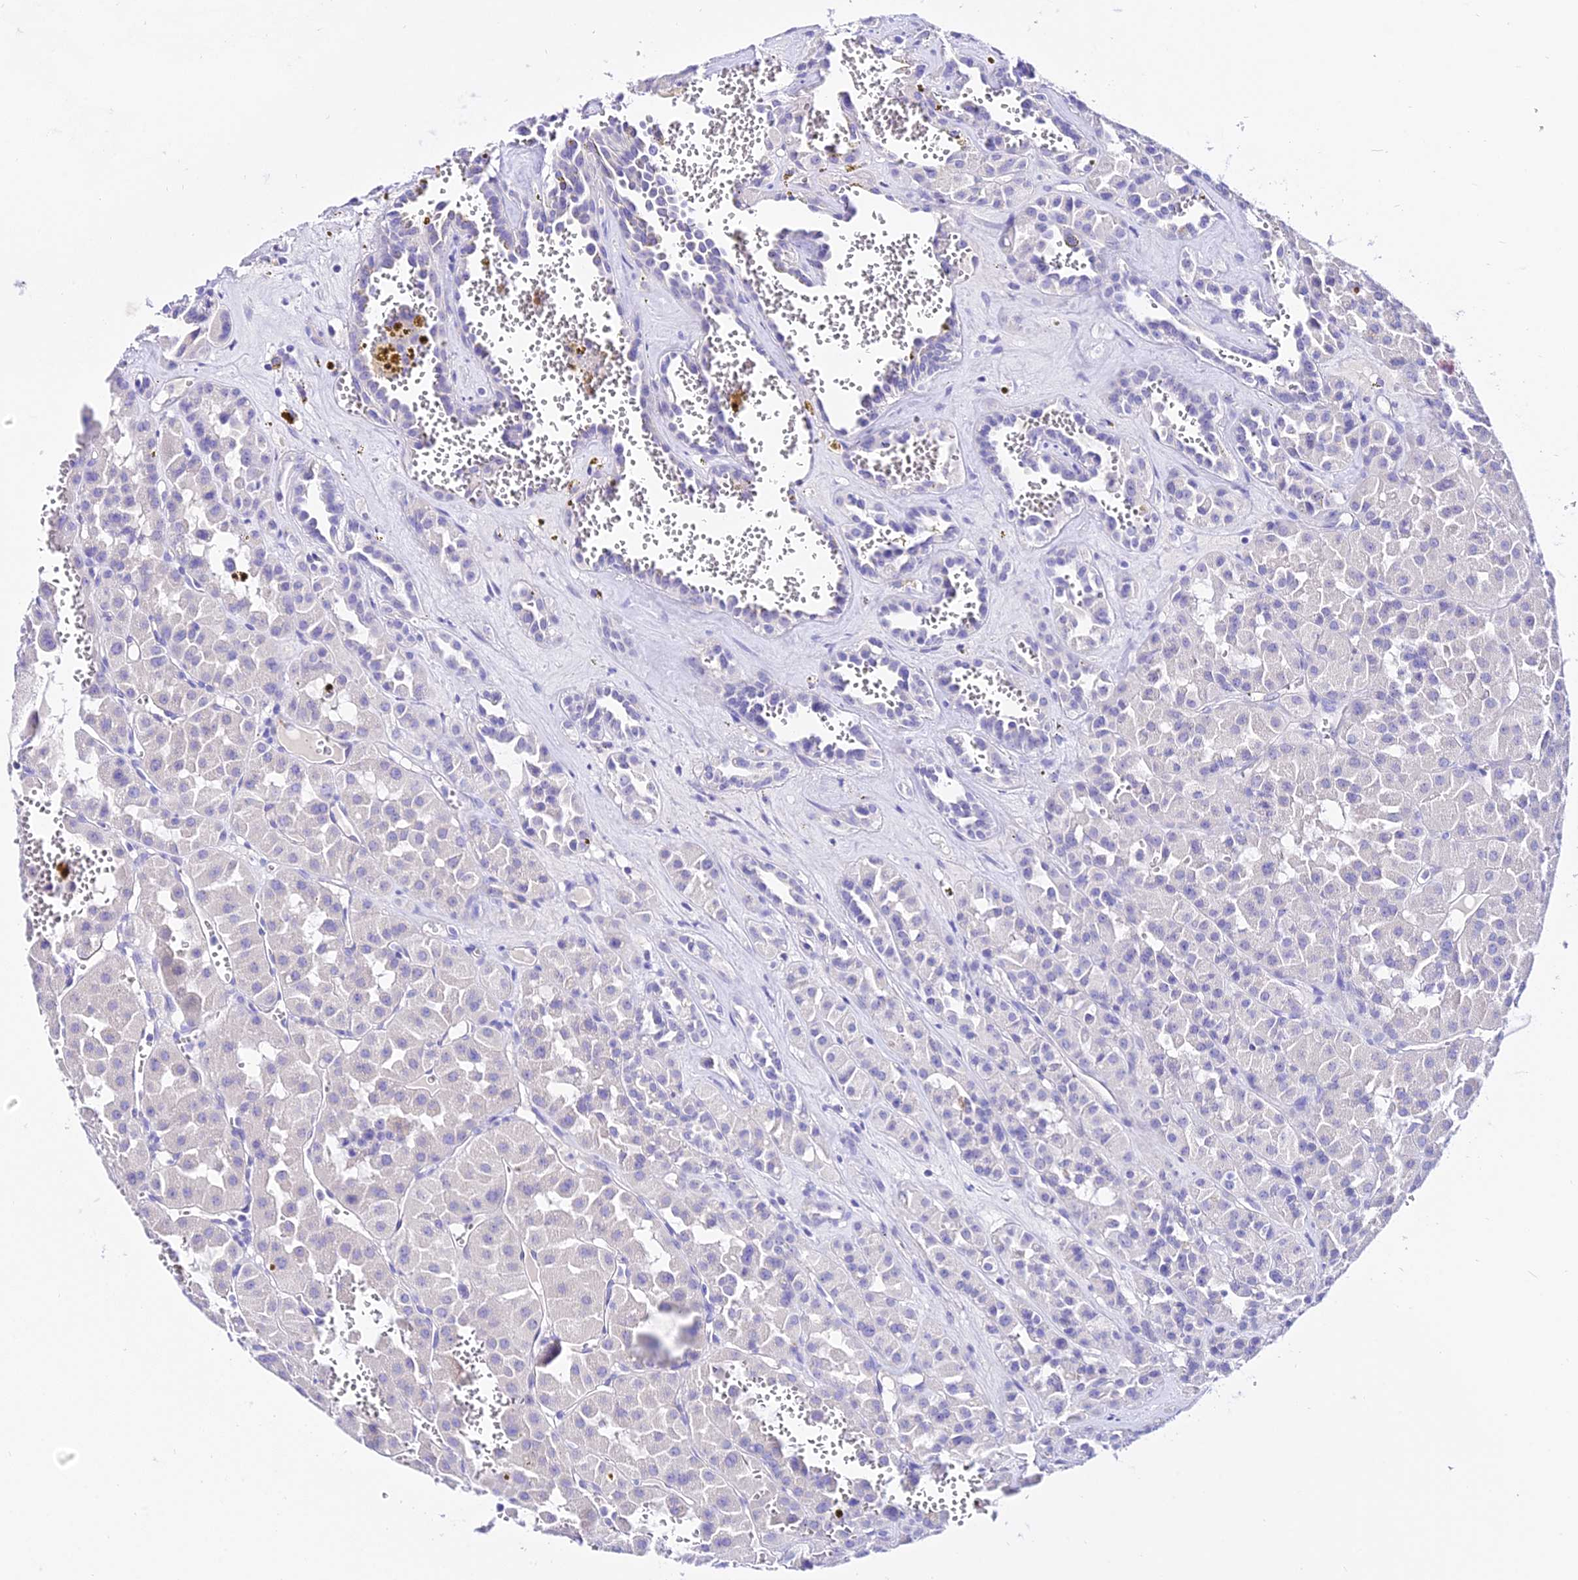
{"staining": {"intensity": "negative", "quantity": "none", "location": "none"}, "tissue": "renal cancer", "cell_type": "Tumor cells", "image_type": "cancer", "snomed": [{"axis": "morphology", "description": "Carcinoma, NOS"}, {"axis": "topography", "description": "Kidney"}], "caption": "A histopathology image of renal cancer stained for a protein shows no brown staining in tumor cells. Brightfield microscopy of immunohistochemistry stained with DAB (3,3'-diaminobenzidine) (brown) and hematoxylin (blue), captured at high magnification.", "gene": "DEFB106A", "patient": {"sex": "female", "age": 75}}